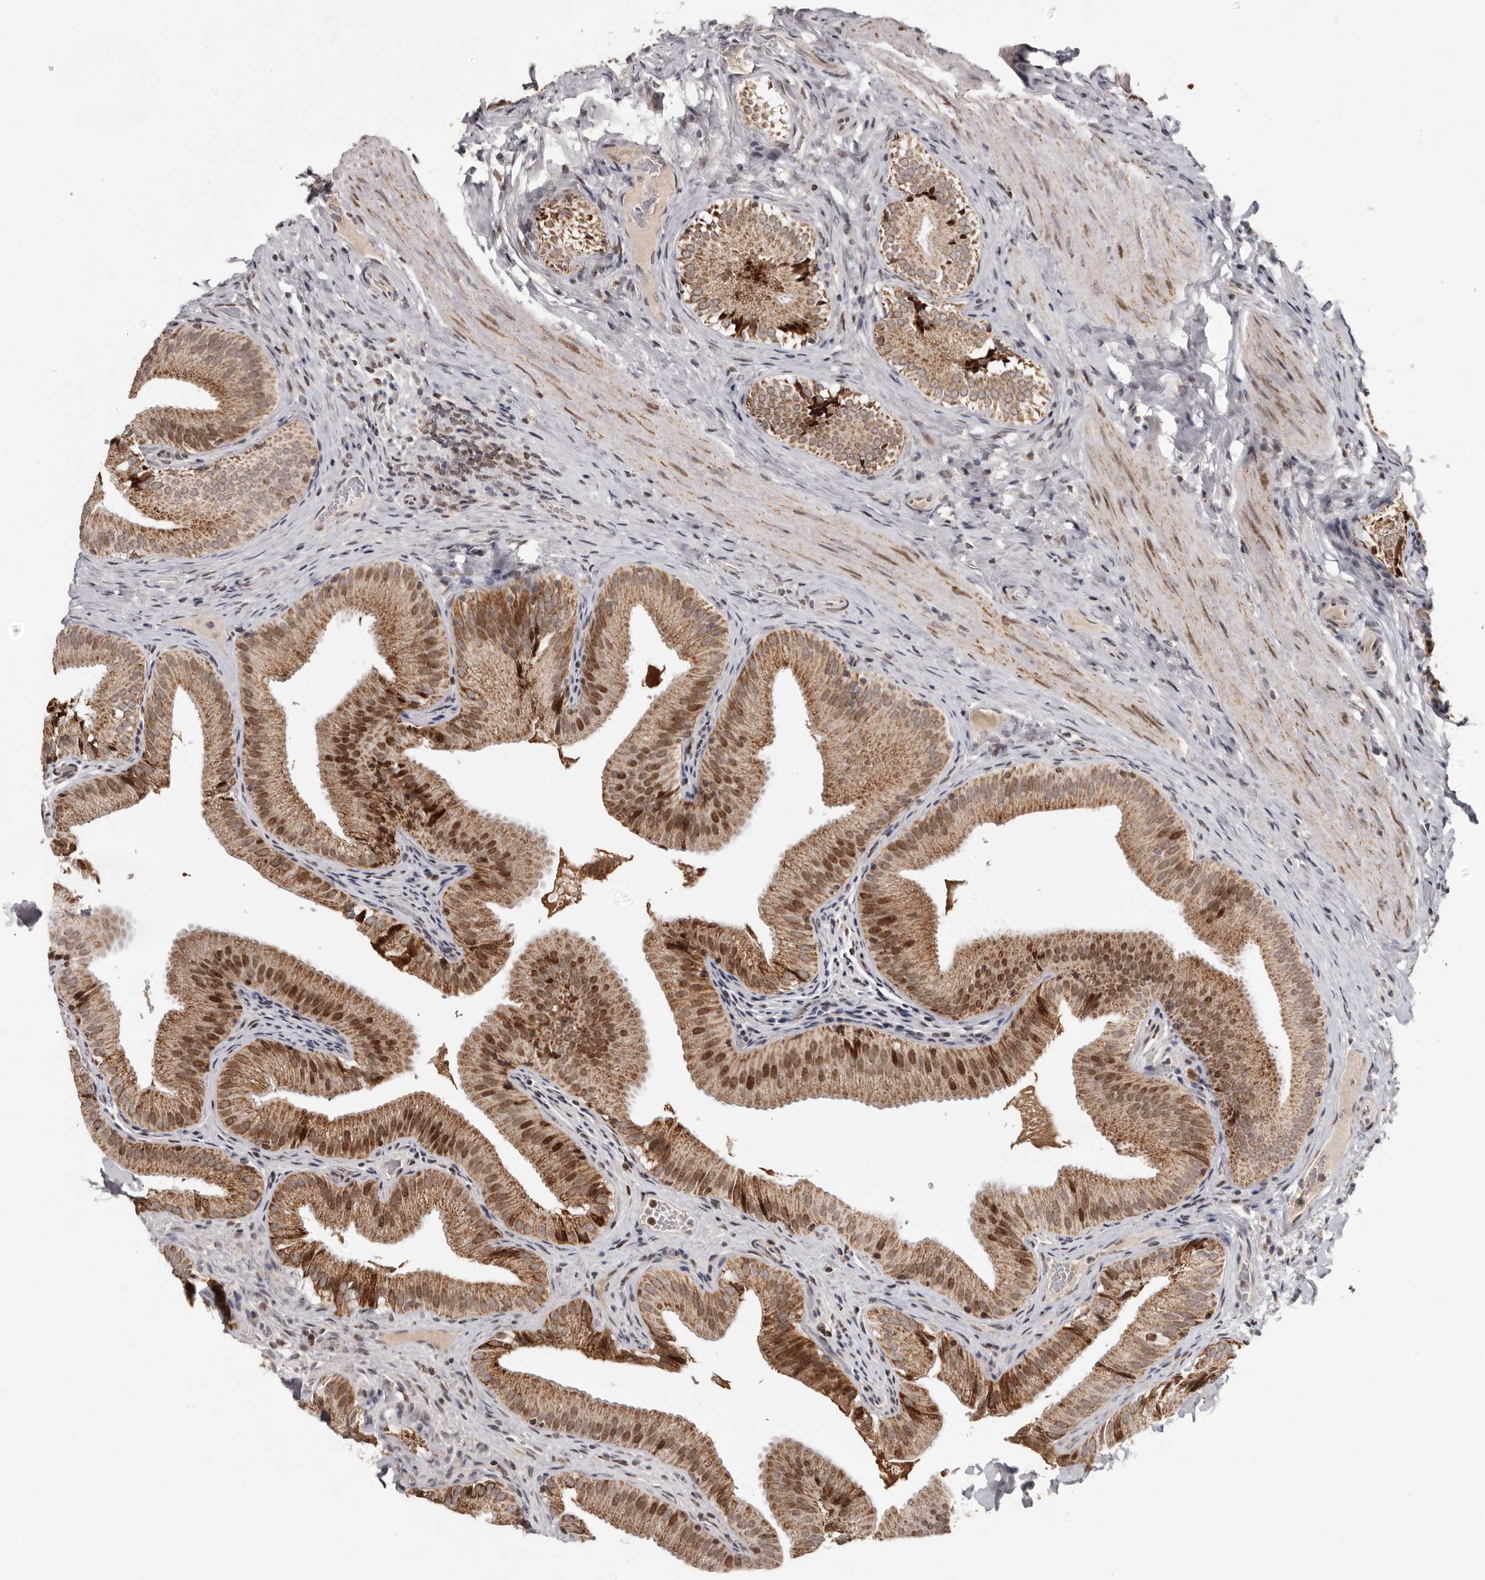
{"staining": {"intensity": "moderate", "quantity": ">75%", "location": "cytoplasmic/membranous,nuclear"}, "tissue": "gallbladder", "cell_type": "Glandular cells", "image_type": "normal", "snomed": [{"axis": "morphology", "description": "Normal tissue, NOS"}, {"axis": "topography", "description": "Gallbladder"}], "caption": "An immunohistochemistry photomicrograph of benign tissue is shown. Protein staining in brown shows moderate cytoplasmic/membranous,nuclear positivity in gallbladder within glandular cells. The protein is stained brown, and the nuclei are stained in blue (DAB IHC with brightfield microscopy, high magnification).", "gene": "C17orf99", "patient": {"sex": "female", "age": 30}}